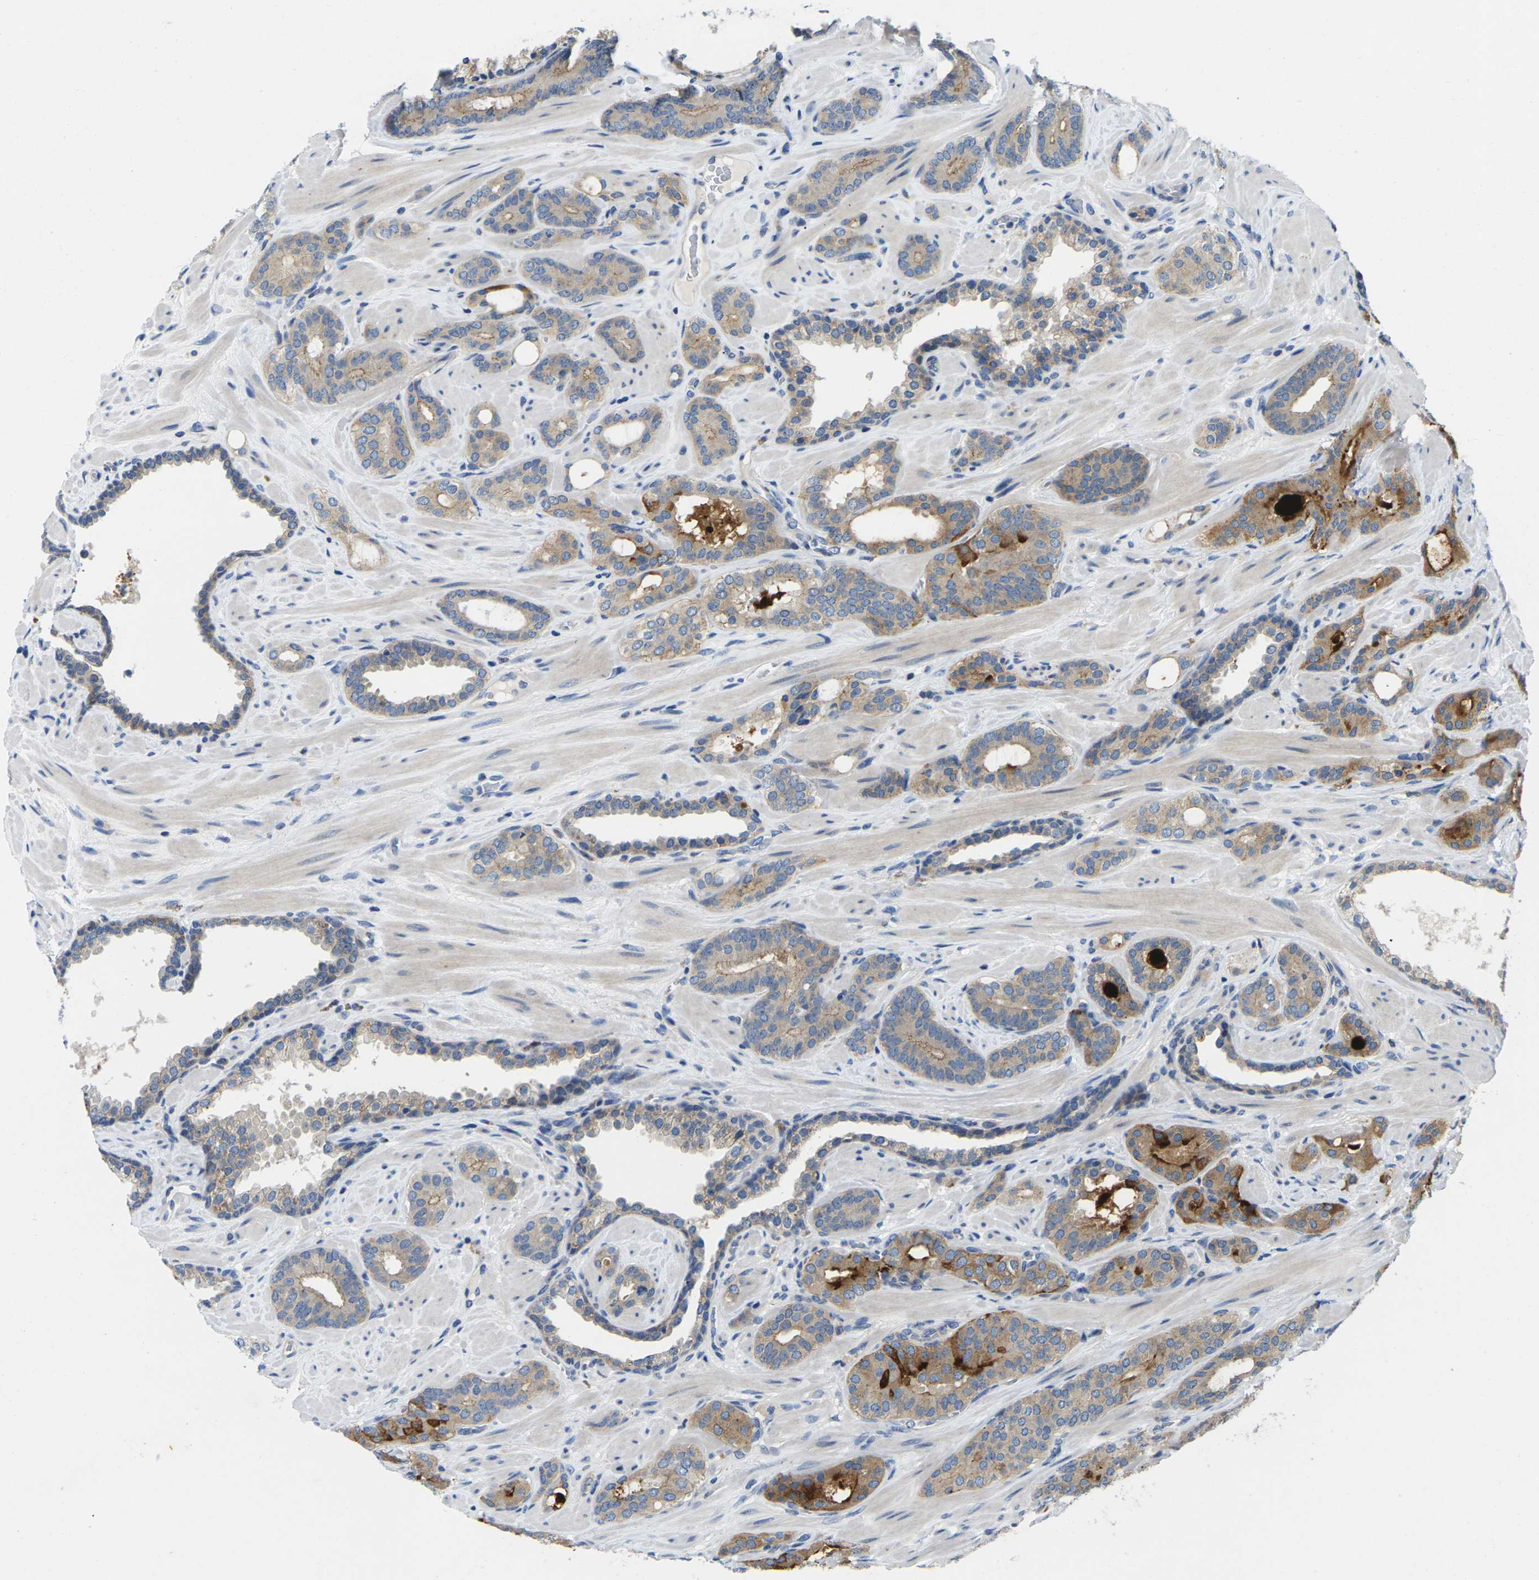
{"staining": {"intensity": "moderate", "quantity": ">75%", "location": "cytoplasmic/membranous"}, "tissue": "prostate cancer", "cell_type": "Tumor cells", "image_type": "cancer", "snomed": [{"axis": "morphology", "description": "Adenocarcinoma, Low grade"}, {"axis": "topography", "description": "Prostate"}], "caption": "Prostate cancer (adenocarcinoma (low-grade)) was stained to show a protein in brown. There is medium levels of moderate cytoplasmic/membranous positivity in approximately >75% of tumor cells.", "gene": "SCNN1A", "patient": {"sex": "male", "age": 63}}